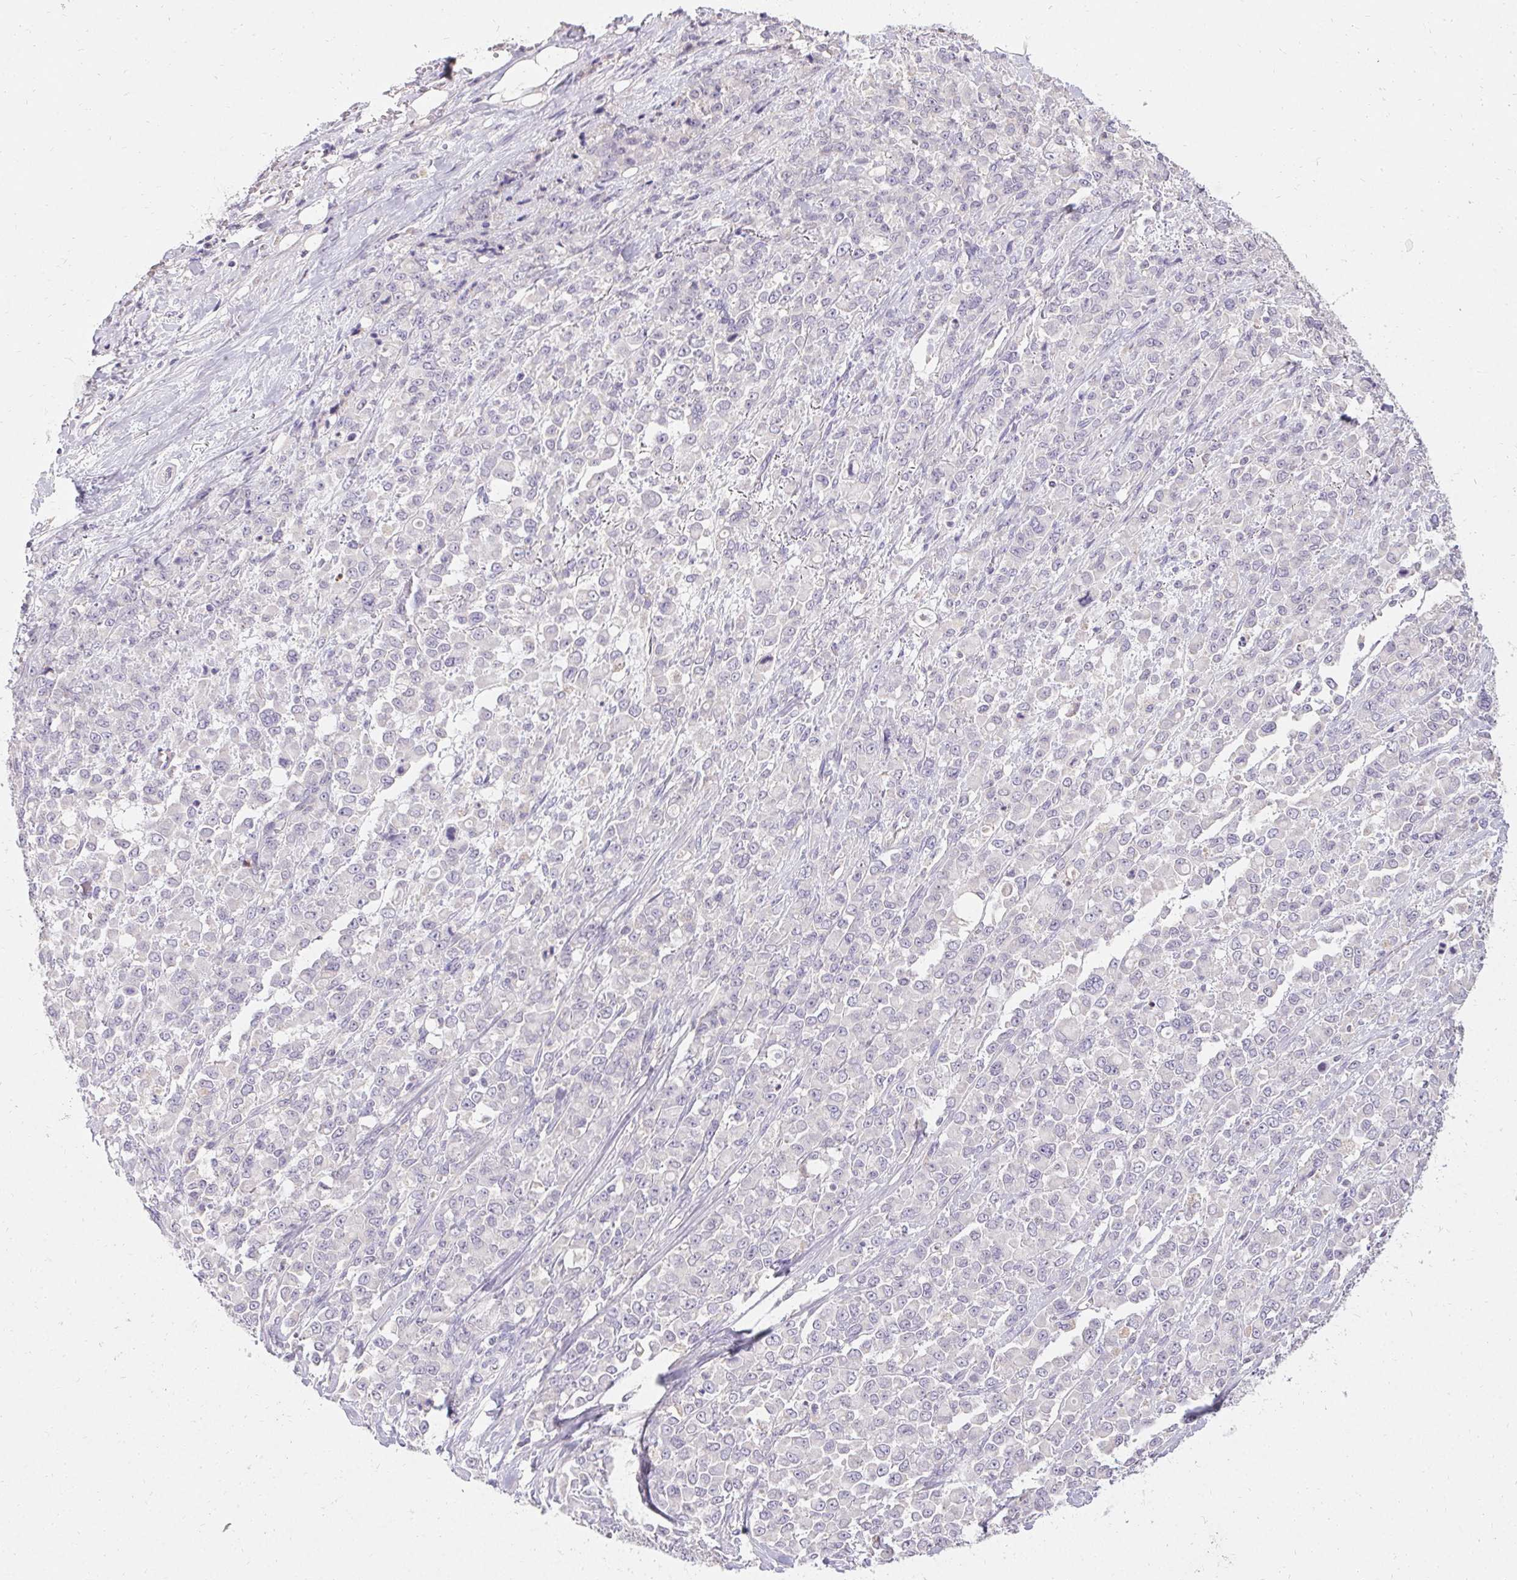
{"staining": {"intensity": "negative", "quantity": "none", "location": "none"}, "tissue": "stomach cancer", "cell_type": "Tumor cells", "image_type": "cancer", "snomed": [{"axis": "morphology", "description": "Adenocarcinoma, NOS"}, {"axis": "topography", "description": "Stomach"}], "caption": "Photomicrograph shows no significant protein positivity in tumor cells of stomach cancer (adenocarcinoma). The staining was performed using DAB to visualize the protein expression in brown, while the nuclei were stained in blue with hematoxylin (Magnification: 20x).", "gene": "TRIP13", "patient": {"sex": "female", "age": 76}}